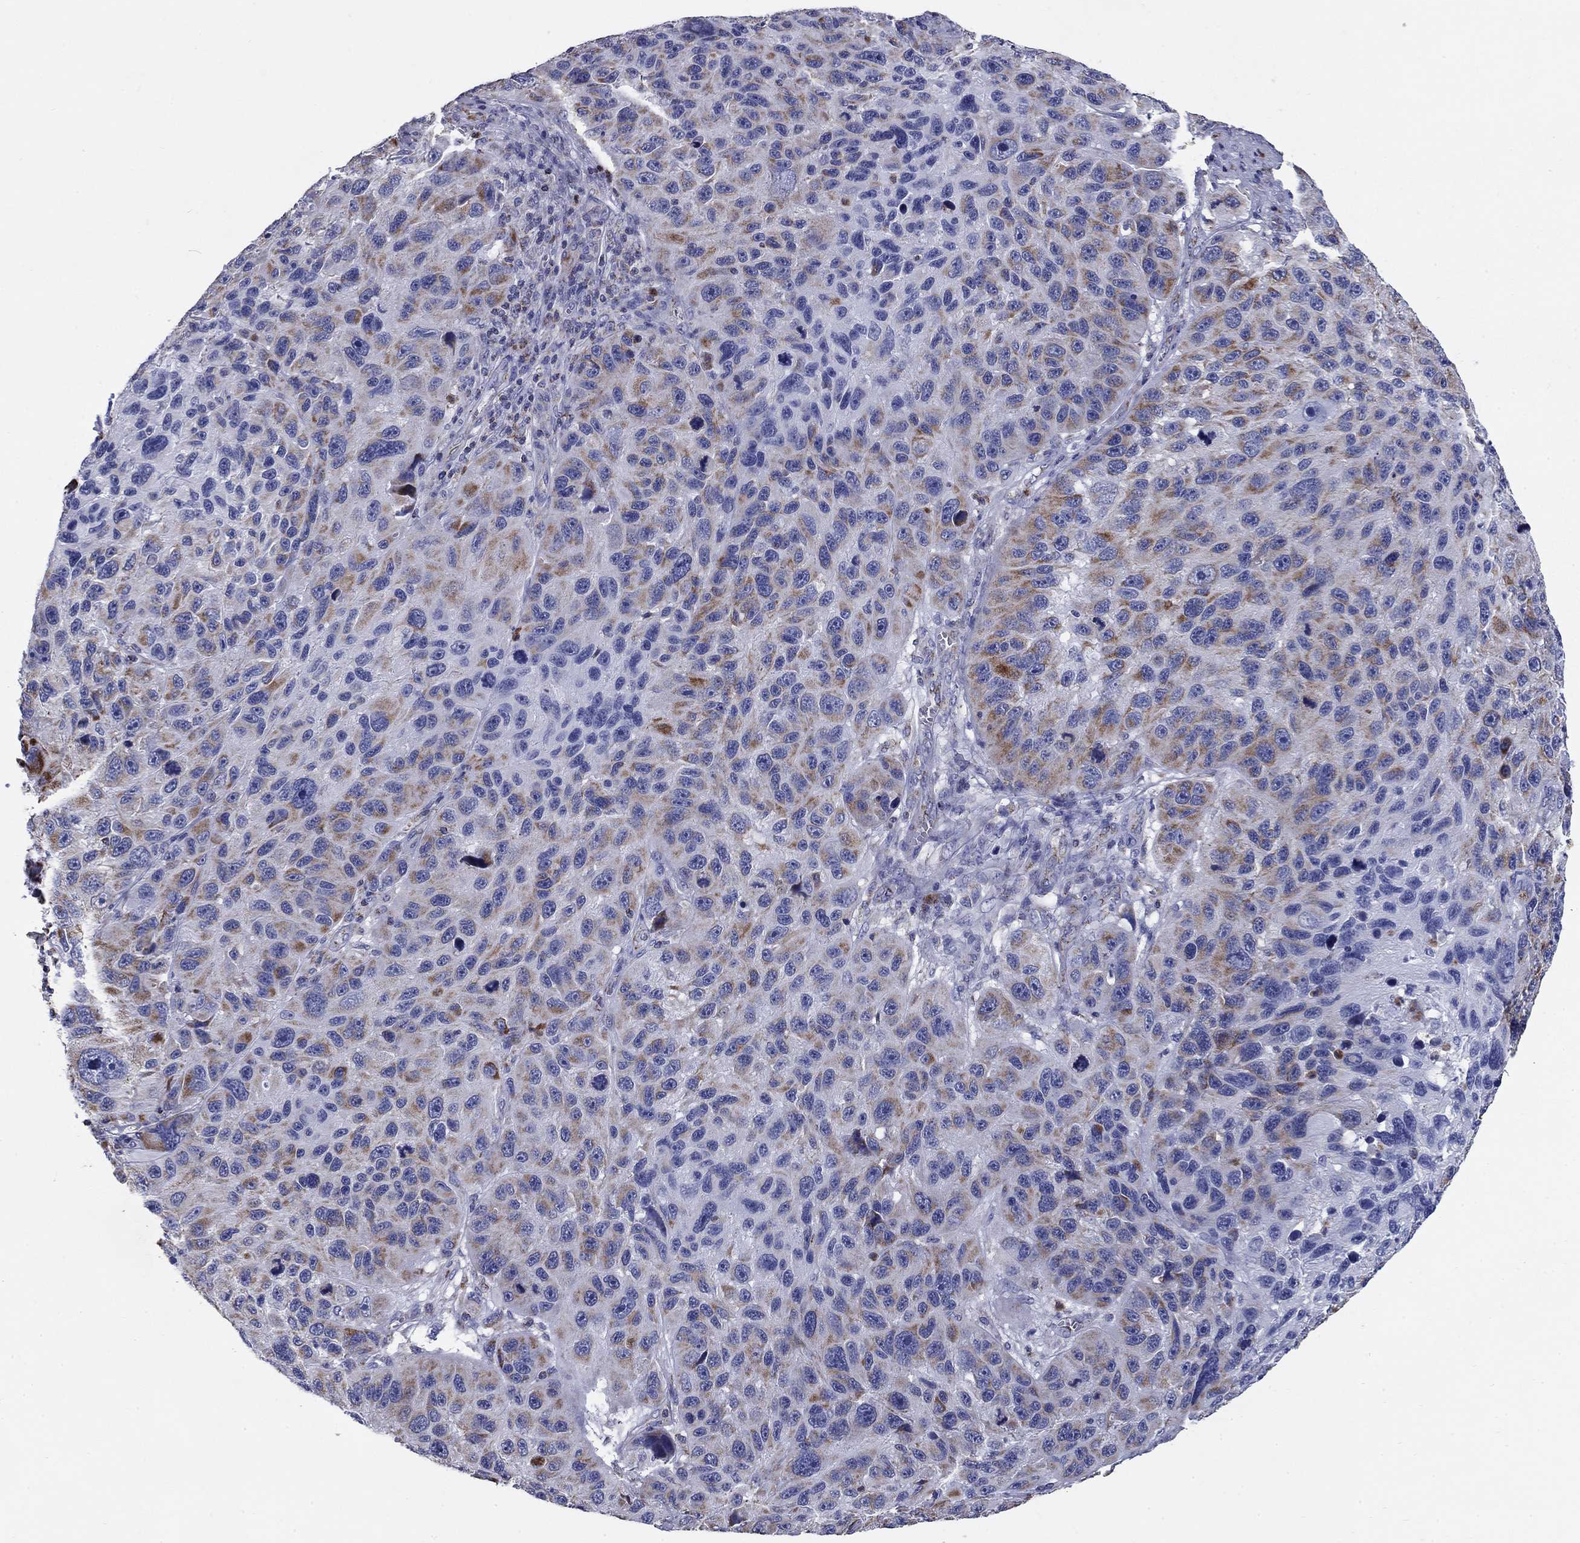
{"staining": {"intensity": "moderate", "quantity": "25%-75%", "location": "cytoplasmic/membranous"}, "tissue": "melanoma", "cell_type": "Tumor cells", "image_type": "cancer", "snomed": [{"axis": "morphology", "description": "Malignant melanoma, NOS"}, {"axis": "topography", "description": "Skin"}], "caption": "Immunohistochemical staining of melanoma exhibits medium levels of moderate cytoplasmic/membranous positivity in about 25%-75% of tumor cells.", "gene": "NDUFA4L2", "patient": {"sex": "male", "age": 53}}